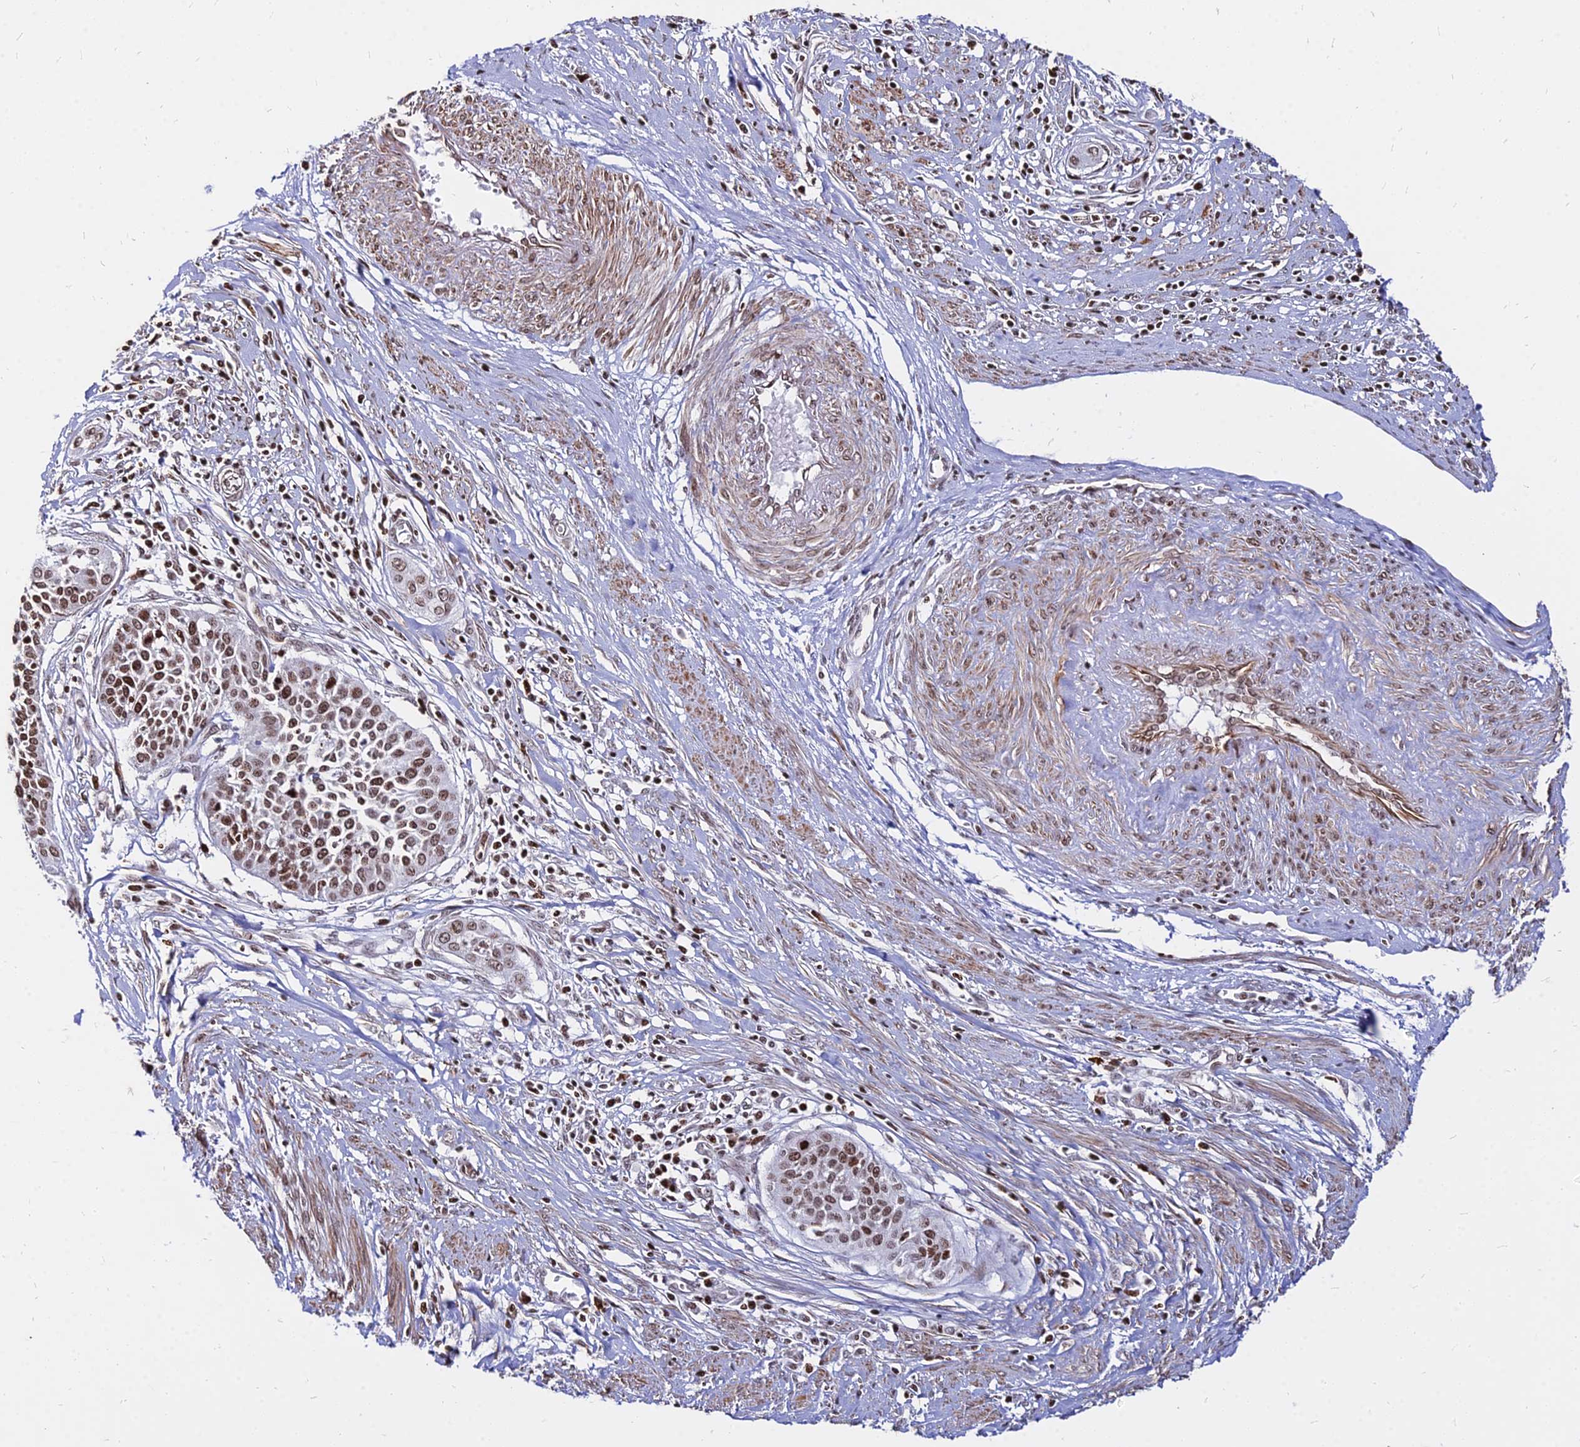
{"staining": {"intensity": "moderate", "quantity": ">75%", "location": "nuclear"}, "tissue": "cervical cancer", "cell_type": "Tumor cells", "image_type": "cancer", "snomed": [{"axis": "morphology", "description": "Squamous cell carcinoma, NOS"}, {"axis": "topography", "description": "Cervix"}], "caption": "Moderate nuclear expression for a protein is seen in about >75% of tumor cells of cervical cancer (squamous cell carcinoma) using immunohistochemistry (IHC).", "gene": "NYAP2", "patient": {"sex": "female", "age": 34}}